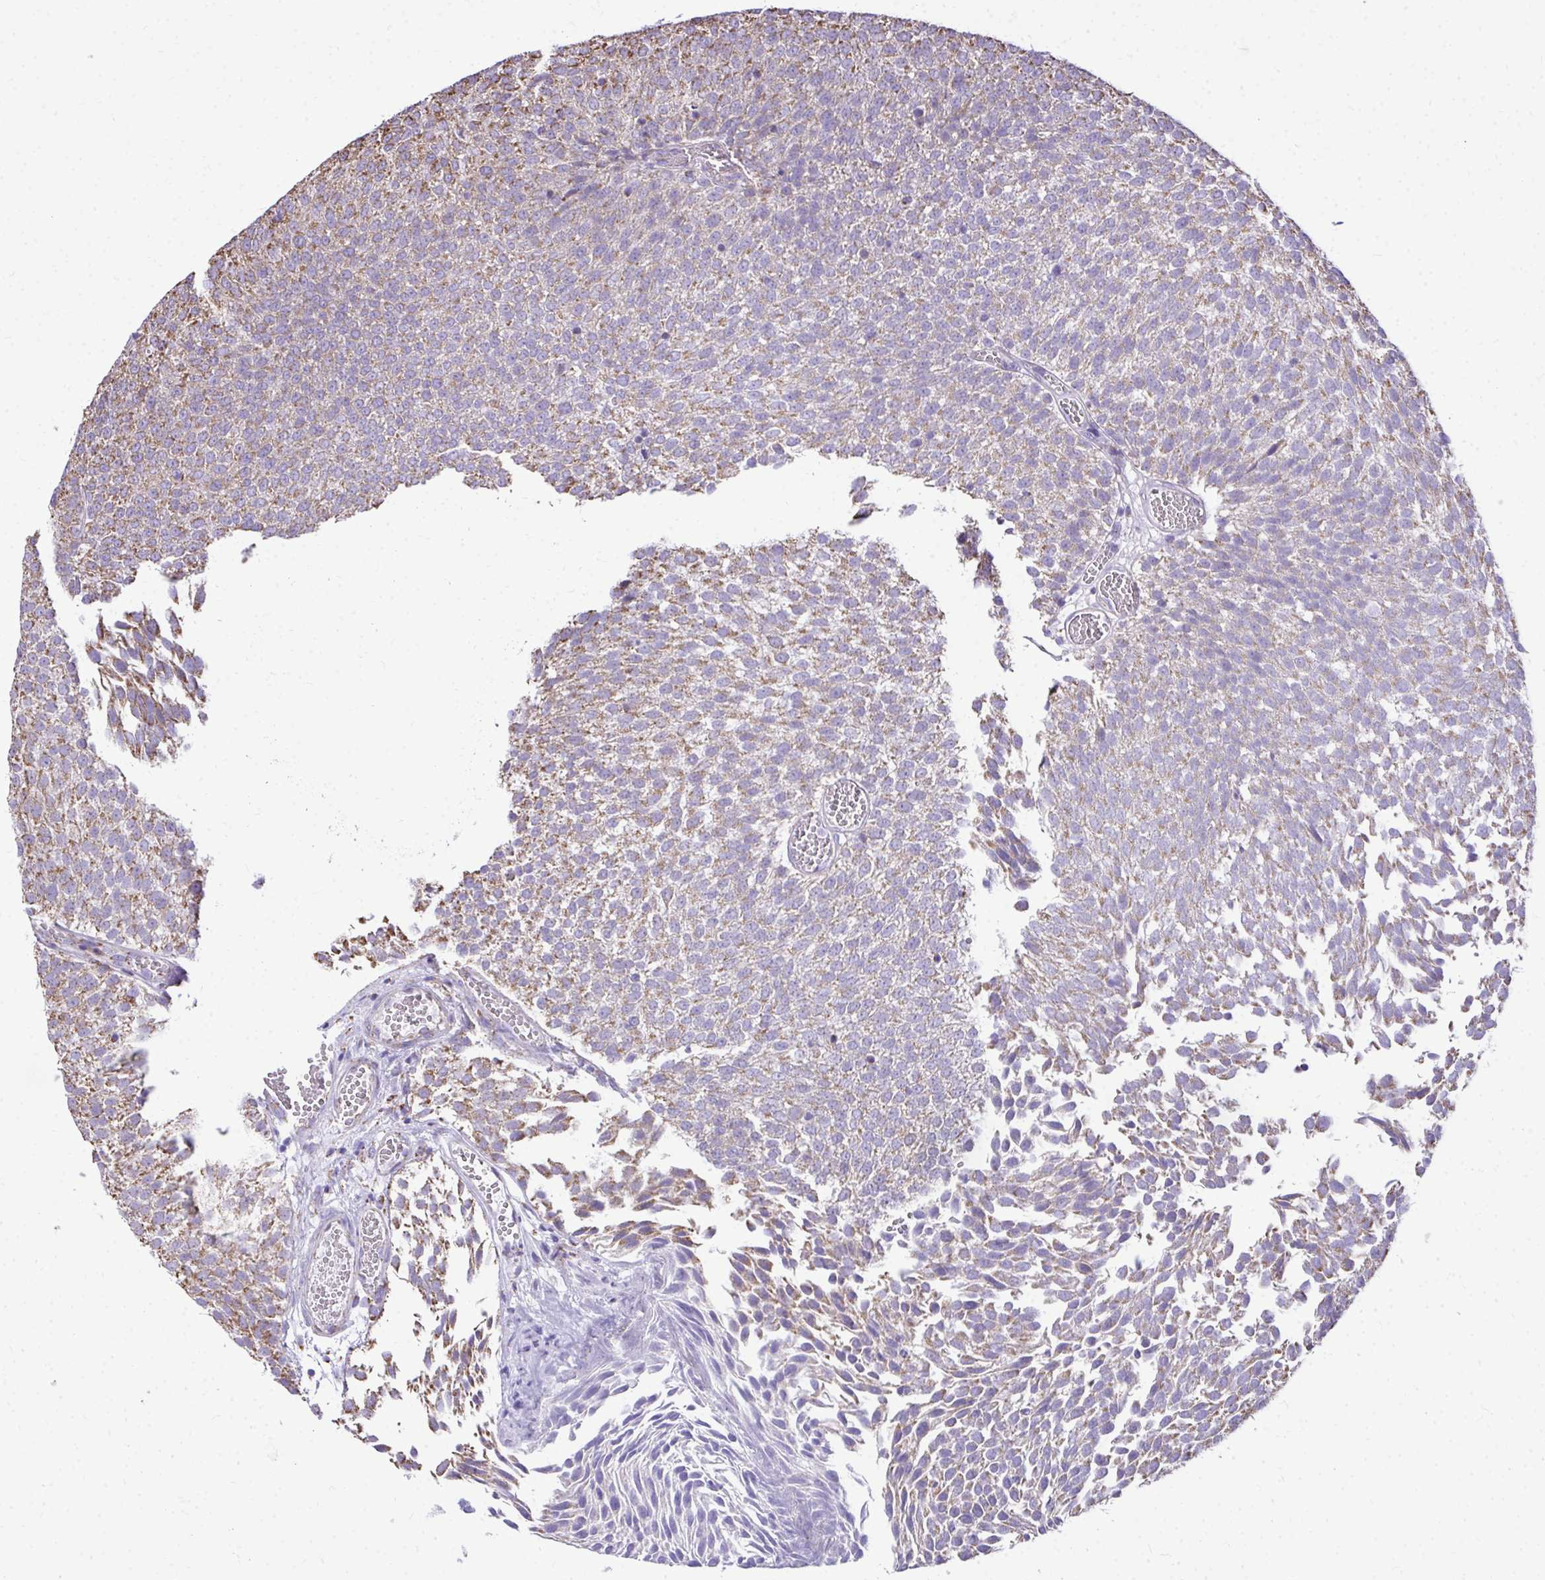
{"staining": {"intensity": "moderate", "quantity": "25%-75%", "location": "cytoplasmic/membranous"}, "tissue": "urothelial cancer", "cell_type": "Tumor cells", "image_type": "cancer", "snomed": [{"axis": "morphology", "description": "Urothelial carcinoma, Low grade"}, {"axis": "topography", "description": "Urinary bladder"}], "caption": "Low-grade urothelial carcinoma stained with a brown dye reveals moderate cytoplasmic/membranous positive positivity in approximately 25%-75% of tumor cells.", "gene": "MPZL2", "patient": {"sex": "female", "age": 79}}